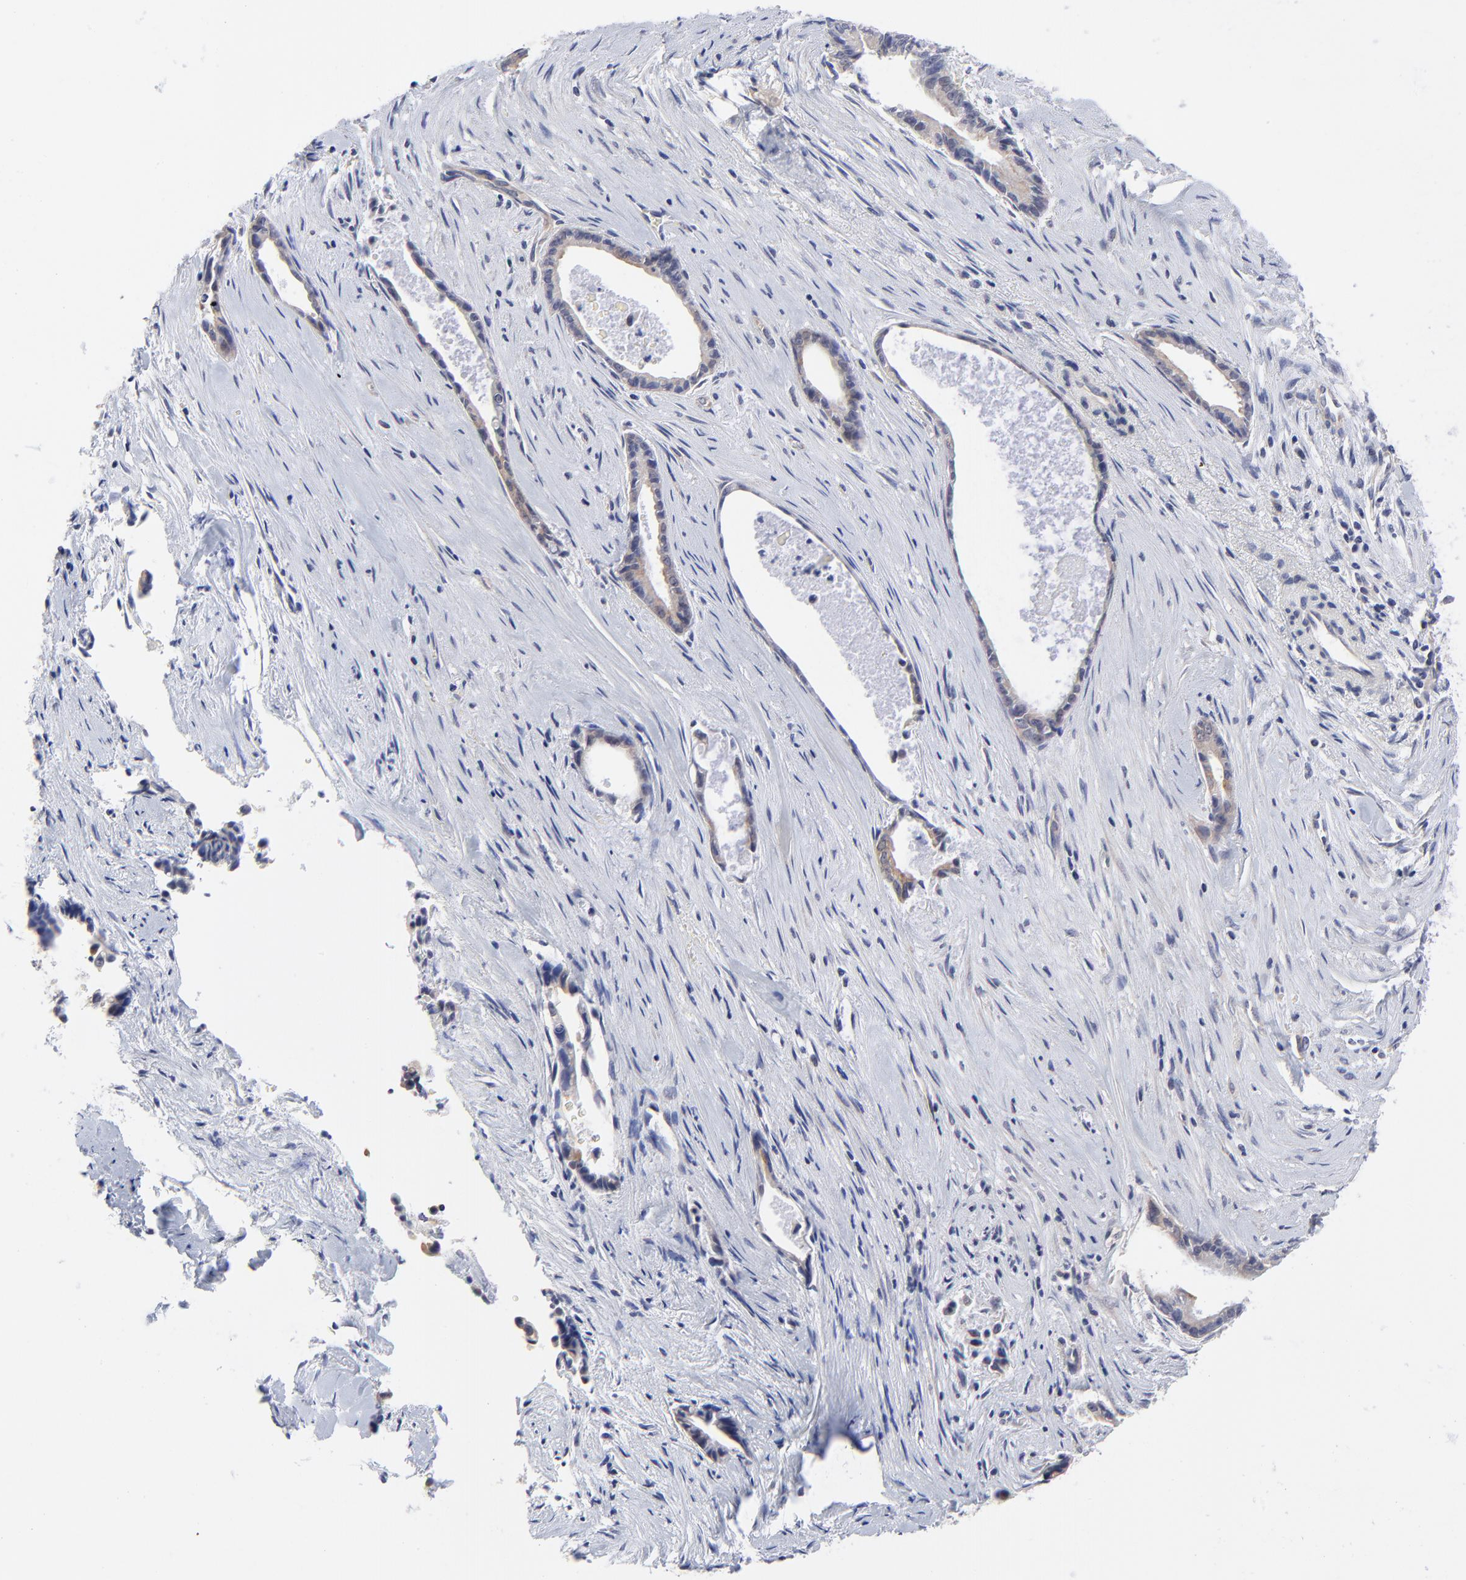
{"staining": {"intensity": "weak", "quantity": "<25%", "location": "cytoplasmic/membranous"}, "tissue": "liver cancer", "cell_type": "Tumor cells", "image_type": "cancer", "snomed": [{"axis": "morphology", "description": "Cholangiocarcinoma"}, {"axis": "topography", "description": "Liver"}], "caption": "Immunohistochemical staining of liver cancer demonstrates no significant positivity in tumor cells.", "gene": "FBXO8", "patient": {"sex": "female", "age": 55}}